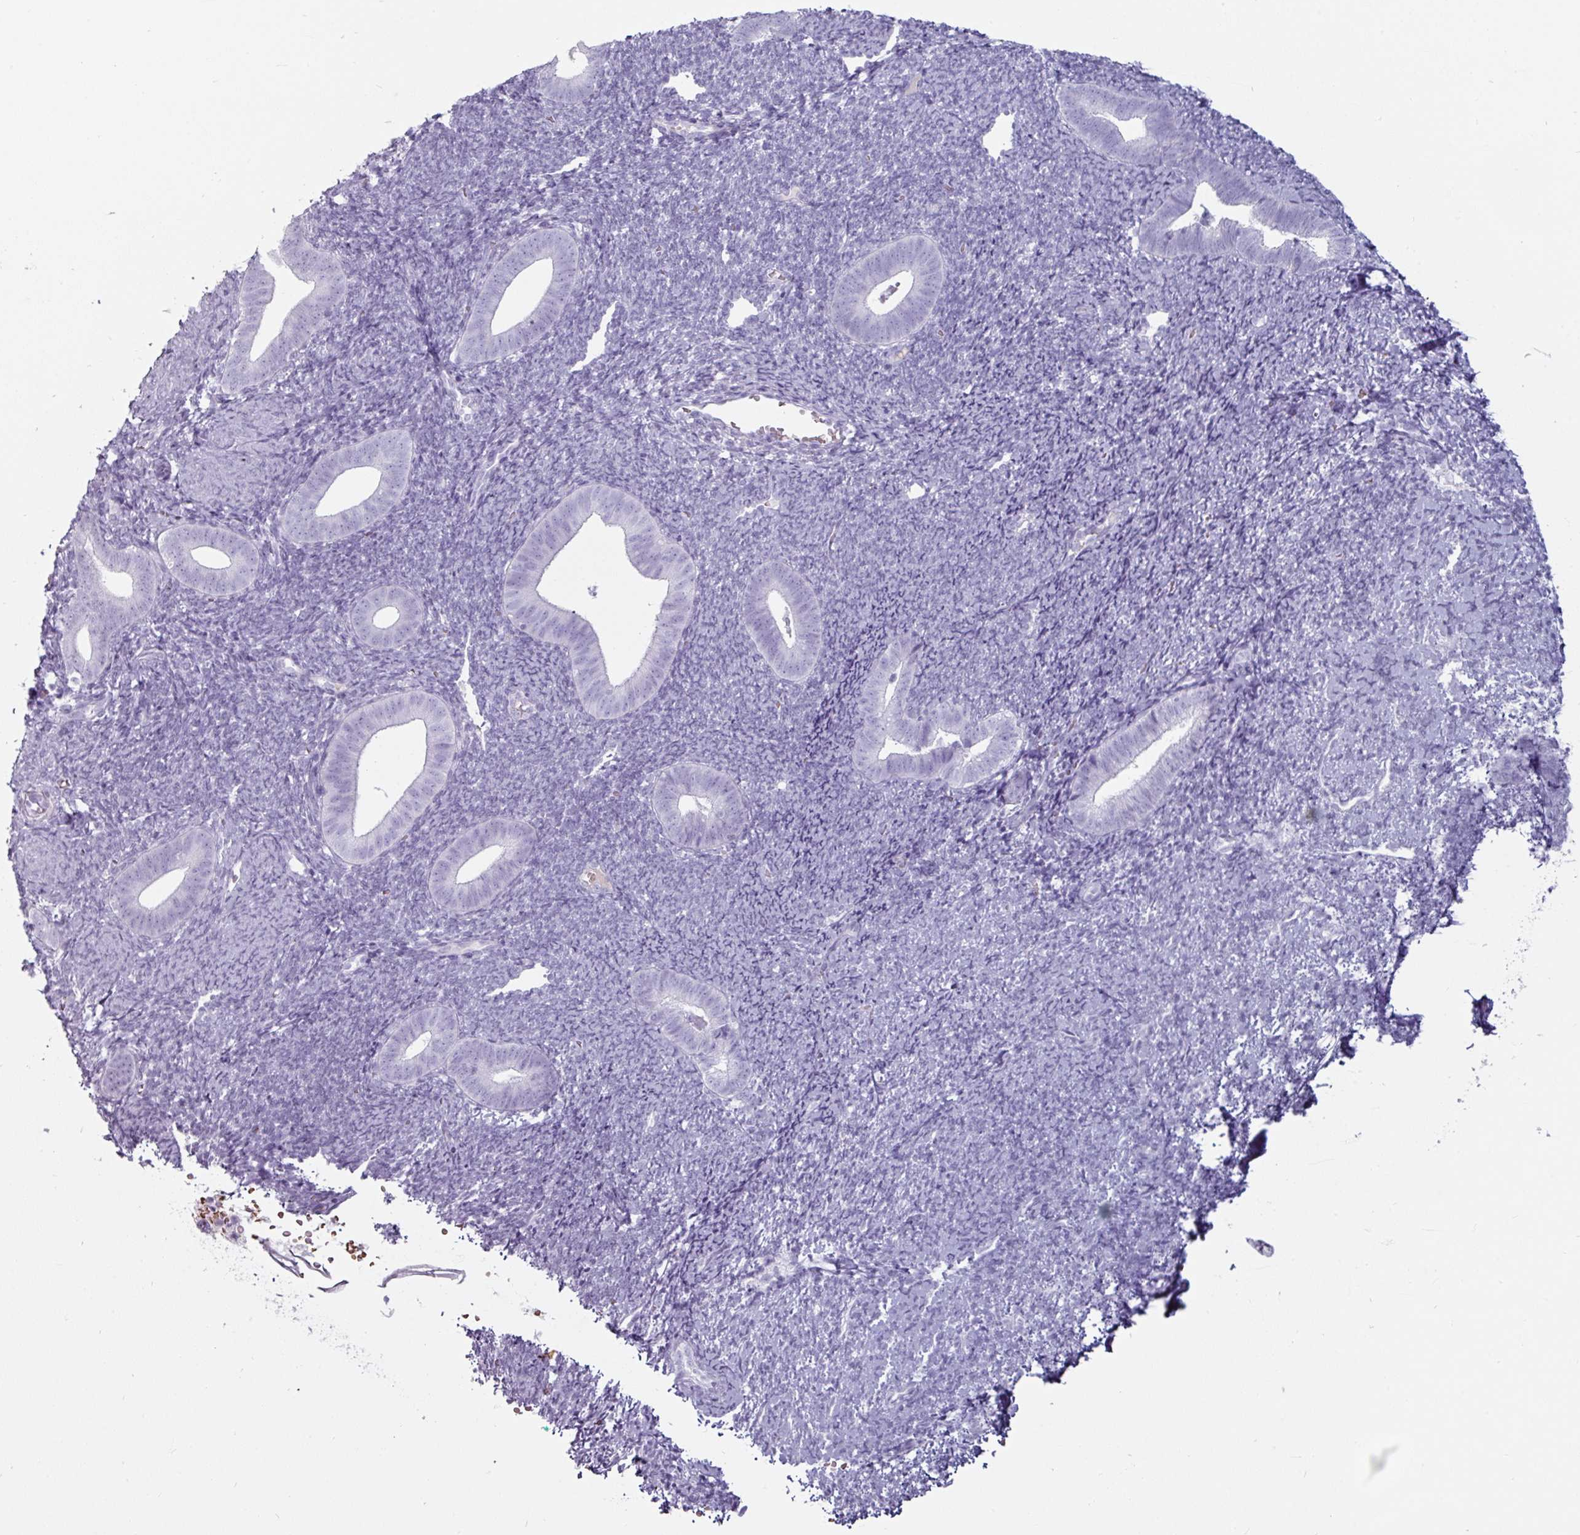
{"staining": {"intensity": "negative", "quantity": "none", "location": "none"}, "tissue": "endometrium", "cell_type": "Cells in endometrial stroma", "image_type": "normal", "snomed": [{"axis": "morphology", "description": "Normal tissue, NOS"}, {"axis": "topography", "description": "Endometrium"}], "caption": "Endometrium stained for a protein using immunohistochemistry (IHC) reveals no positivity cells in endometrial stroma.", "gene": "CLCA1", "patient": {"sex": "female", "age": 39}}